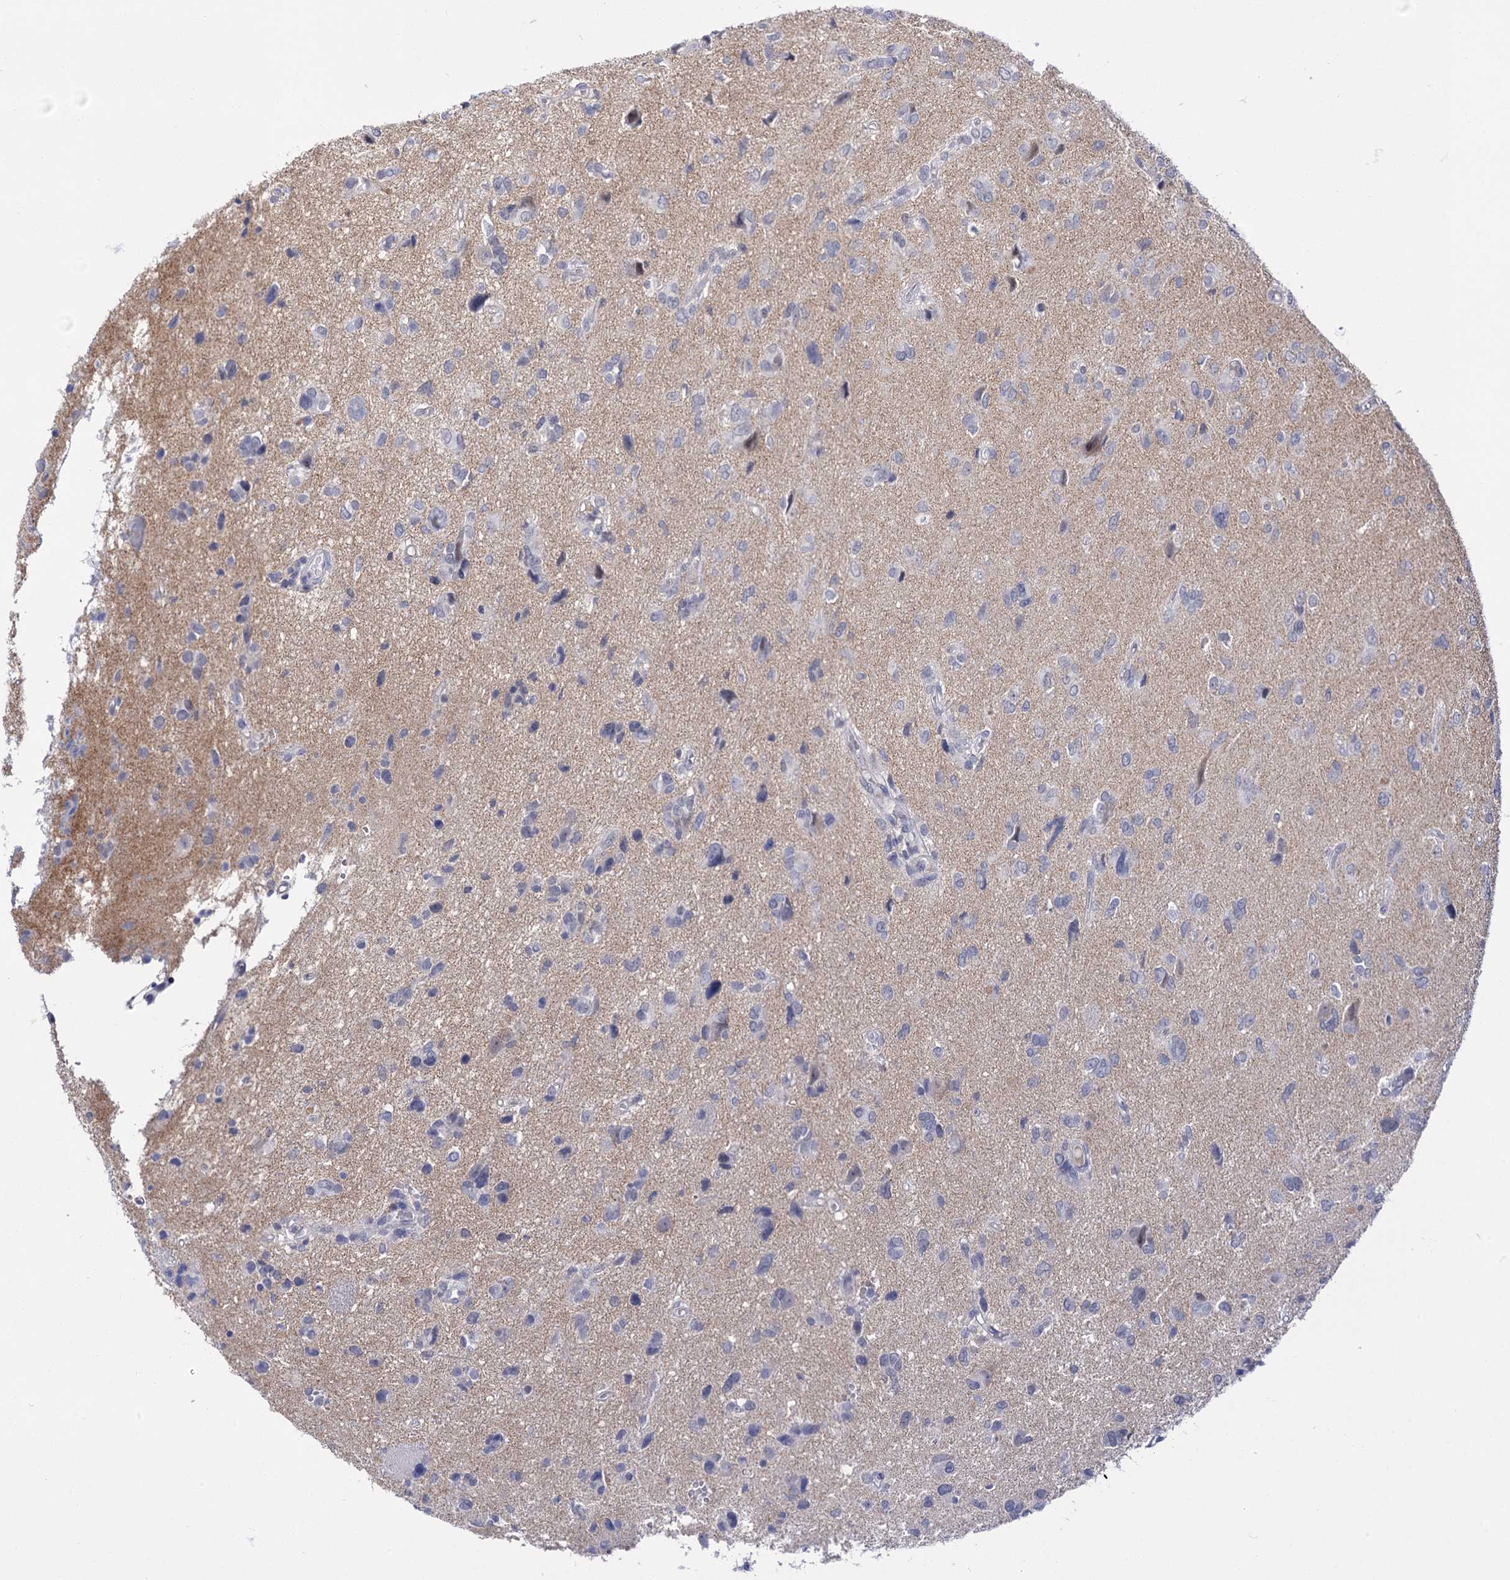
{"staining": {"intensity": "negative", "quantity": "none", "location": "none"}, "tissue": "glioma", "cell_type": "Tumor cells", "image_type": "cancer", "snomed": [{"axis": "morphology", "description": "Glioma, malignant, High grade"}, {"axis": "topography", "description": "Brain"}], "caption": "IHC of human malignant glioma (high-grade) shows no staining in tumor cells. (Stains: DAB (3,3'-diaminobenzidine) IHC with hematoxylin counter stain, Microscopy: brightfield microscopy at high magnification).", "gene": "NEK10", "patient": {"sex": "female", "age": 59}}